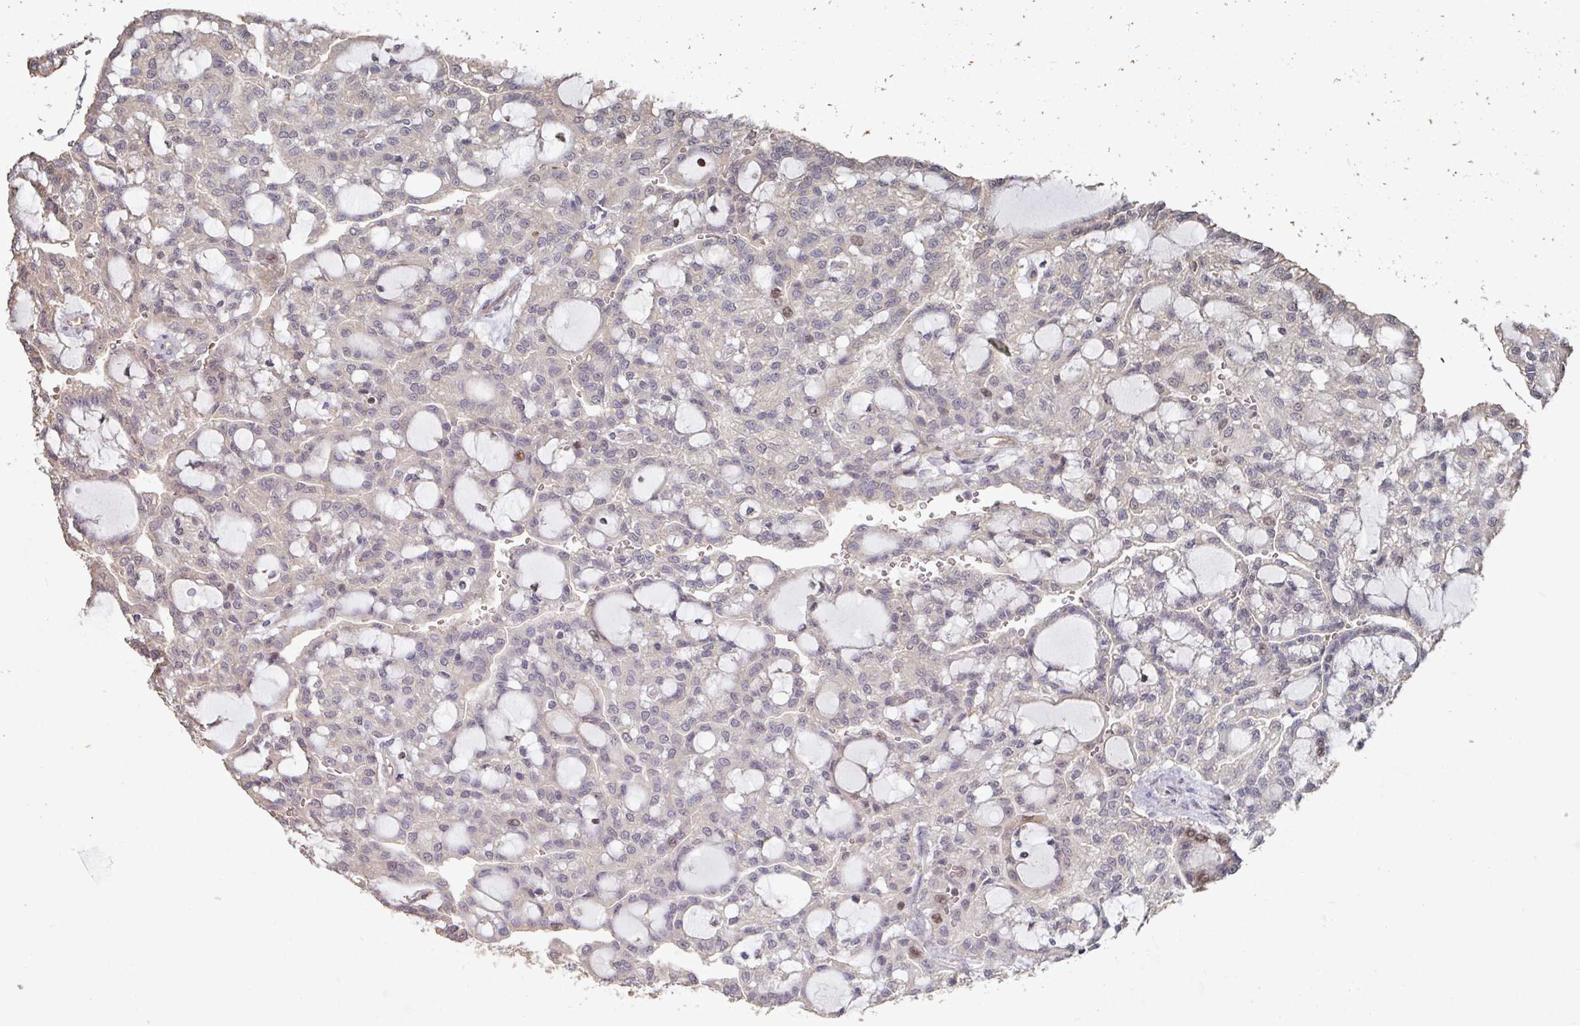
{"staining": {"intensity": "weak", "quantity": "<25%", "location": "nuclear"}, "tissue": "renal cancer", "cell_type": "Tumor cells", "image_type": "cancer", "snomed": [{"axis": "morphology", "description": "Adenocarcinoma, NOS"}, {"axis": "topography", "description": "Kidney"}], "caption": "This micrograph is of renal adenocarcinoma stained with immunohistochemistry (IHC) to label a protein in brown with the nuclei are counter-stained blue. There is no expression in tumor cells. (DAB immunohistochemistry visualized using brightfield microscopy, high magnification).", "gene": "CA7", "patient": {"sex": "male", "age": 63}}